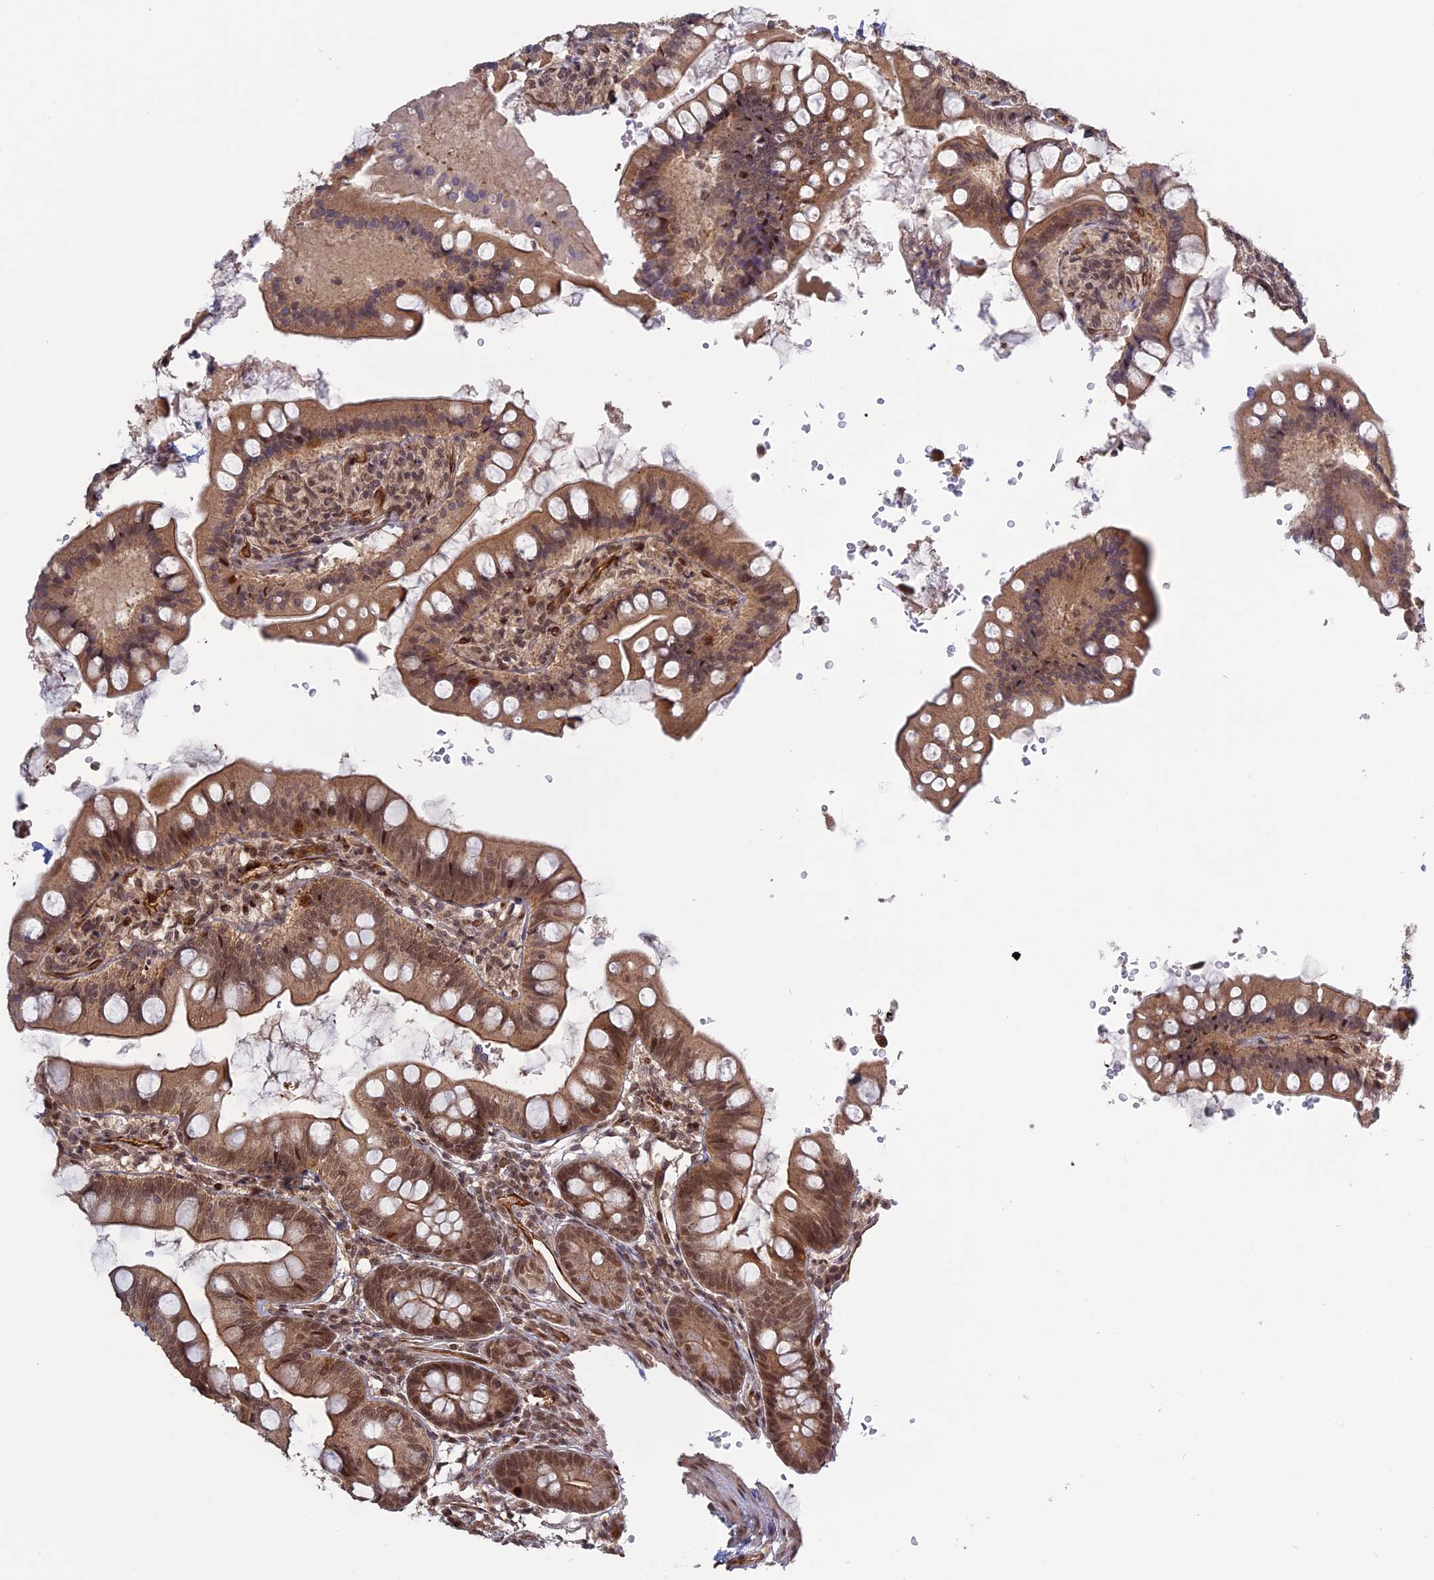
{"staining": {"intensity": "moderate", "quantity": ">75%", "location": "cytoplasmic/membranous,nuclear"}, "tissue": "small intestine", "cell_type": "Glandular cells", "image_type": "normal", "snomed": [{"axis": "morphology", "description": "Normal tissue, NOS"}, {"axis": "topography", "description": "Small intestine"}], "caption": "Protein expression by IHC demonstrates moderate cytoplasmic/membranous,nuclear expression in approximately >75% of glandular cells in benign small intestine. Ihc stains the protein in brown and the nuclei are stained blue.", "gene": "PKIG", "patient": {"sex": "male", "age": 7}}